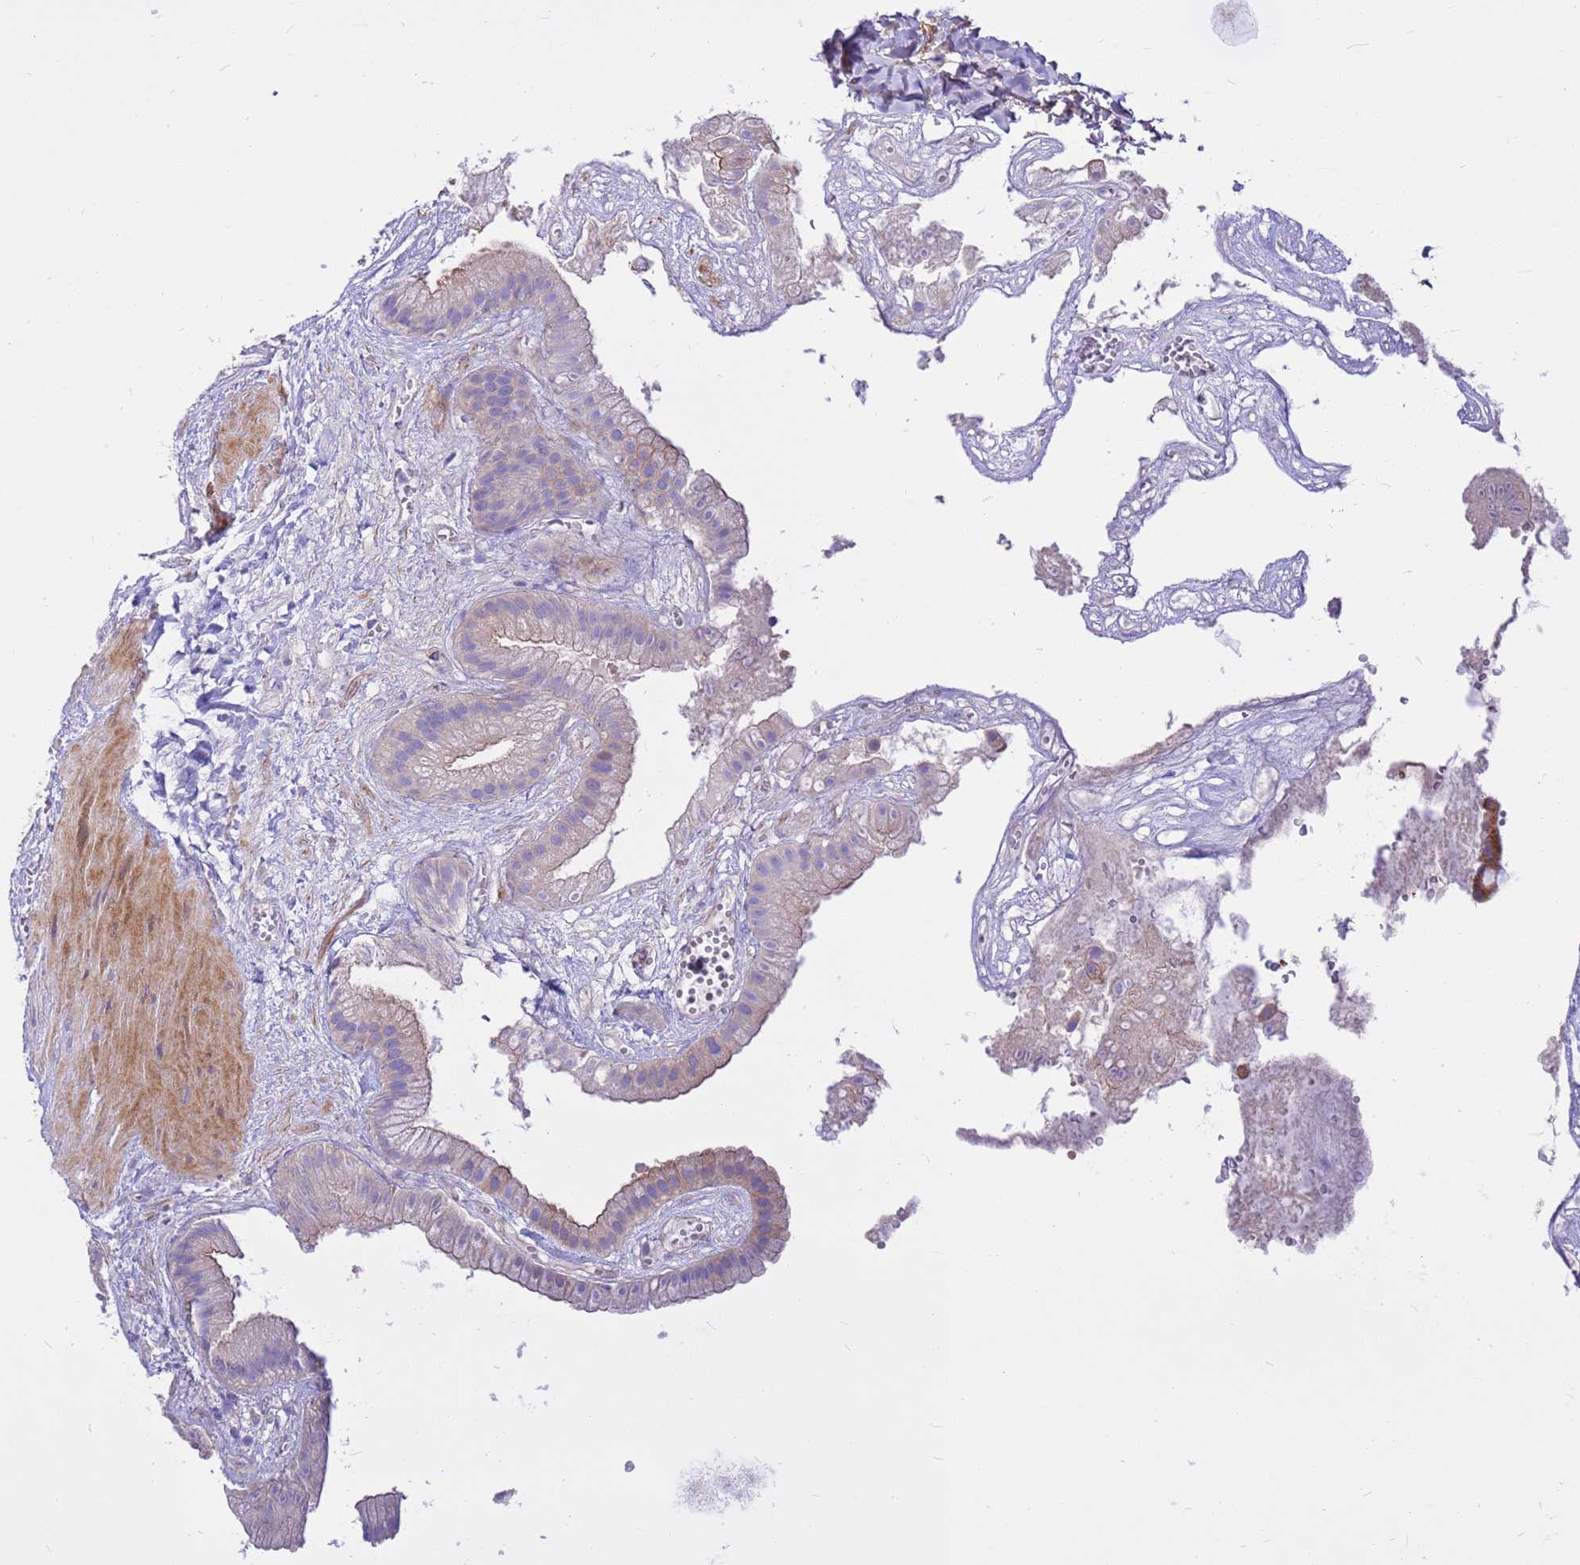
{"staining": {"intensity": "weak", "quantity": "<25%", "location": "cytoplasmic/membranous"}, "tissue": "gallbladder", "cell_type": "Glandular cells", "image_type": "normal", "snomed": [{"axis": "morphology", "description": "Normal tissue, NOS"}, {"axis": "topography", "description": "Gallbladder"}], "caption": "A high-resolution micrograph shows IHC staining of normal gallbladder, which reveals no significant staining in glandular cells.", "gene": "CRHBP", "patient": {"sex": "male", "age": 55}}